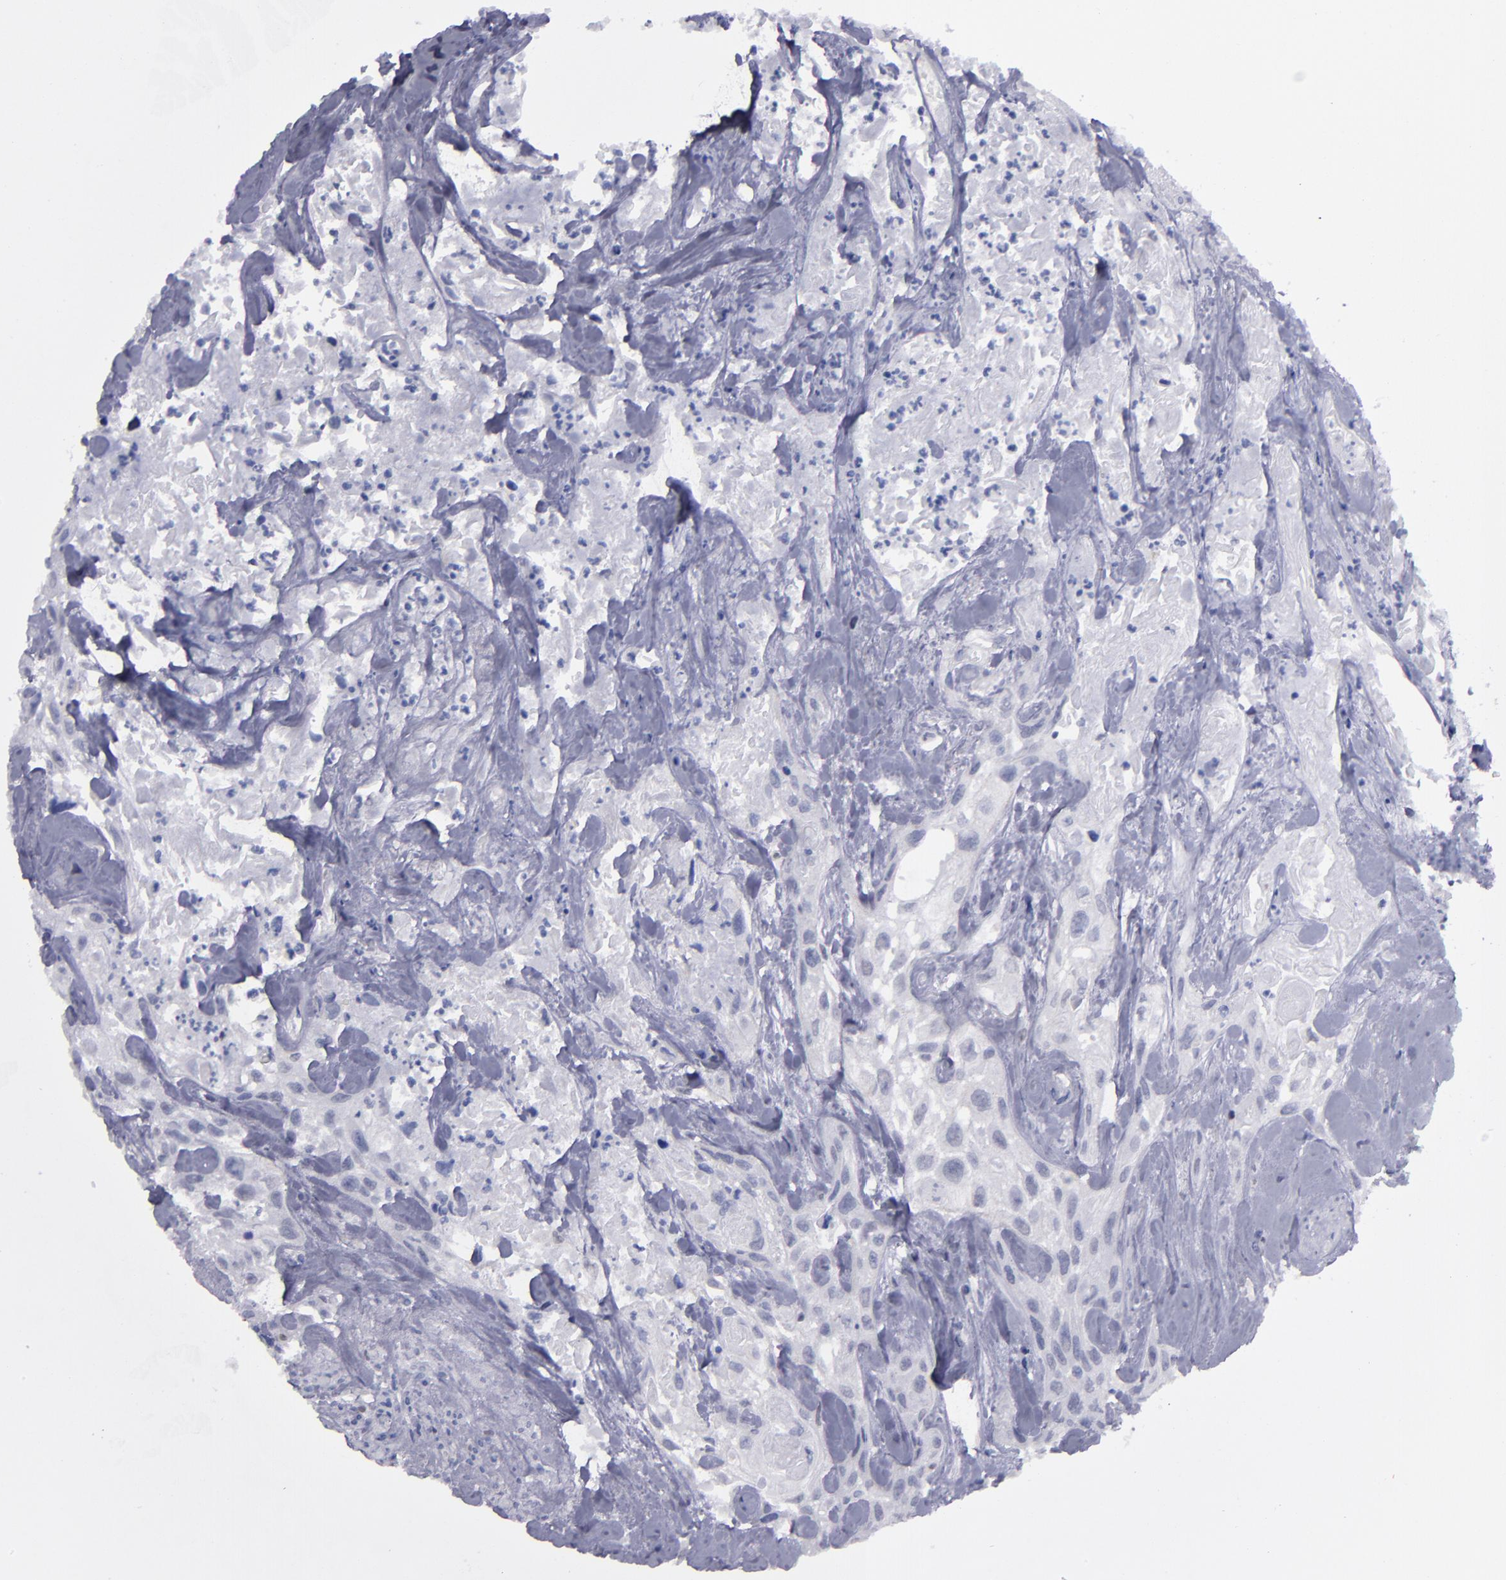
{"staining": {"intensity": "negative", "quantity": "none", "location": "none"}, "tissue": "urothelial cancer", "cell_type": "Tumor cells", "image_type": "cancer", "snomed": [{"axis": "morphology", "description": "Urothelial carcinoma, High grade"}, {"axis": "topography", "description": "Urinary bladder"}], "caption": "IHC of high-grade urothelial carcinoma shows no staining in tumor cells. The staining was performed using DAB (3,3'-diaminobenzidine) to visualize the protein expression in brown, while the nuclei were stained in blue with hematoxylin (Magnification: 20x).", "gene": "IRF8", "patient": {"sex": "female", "age": 84}}